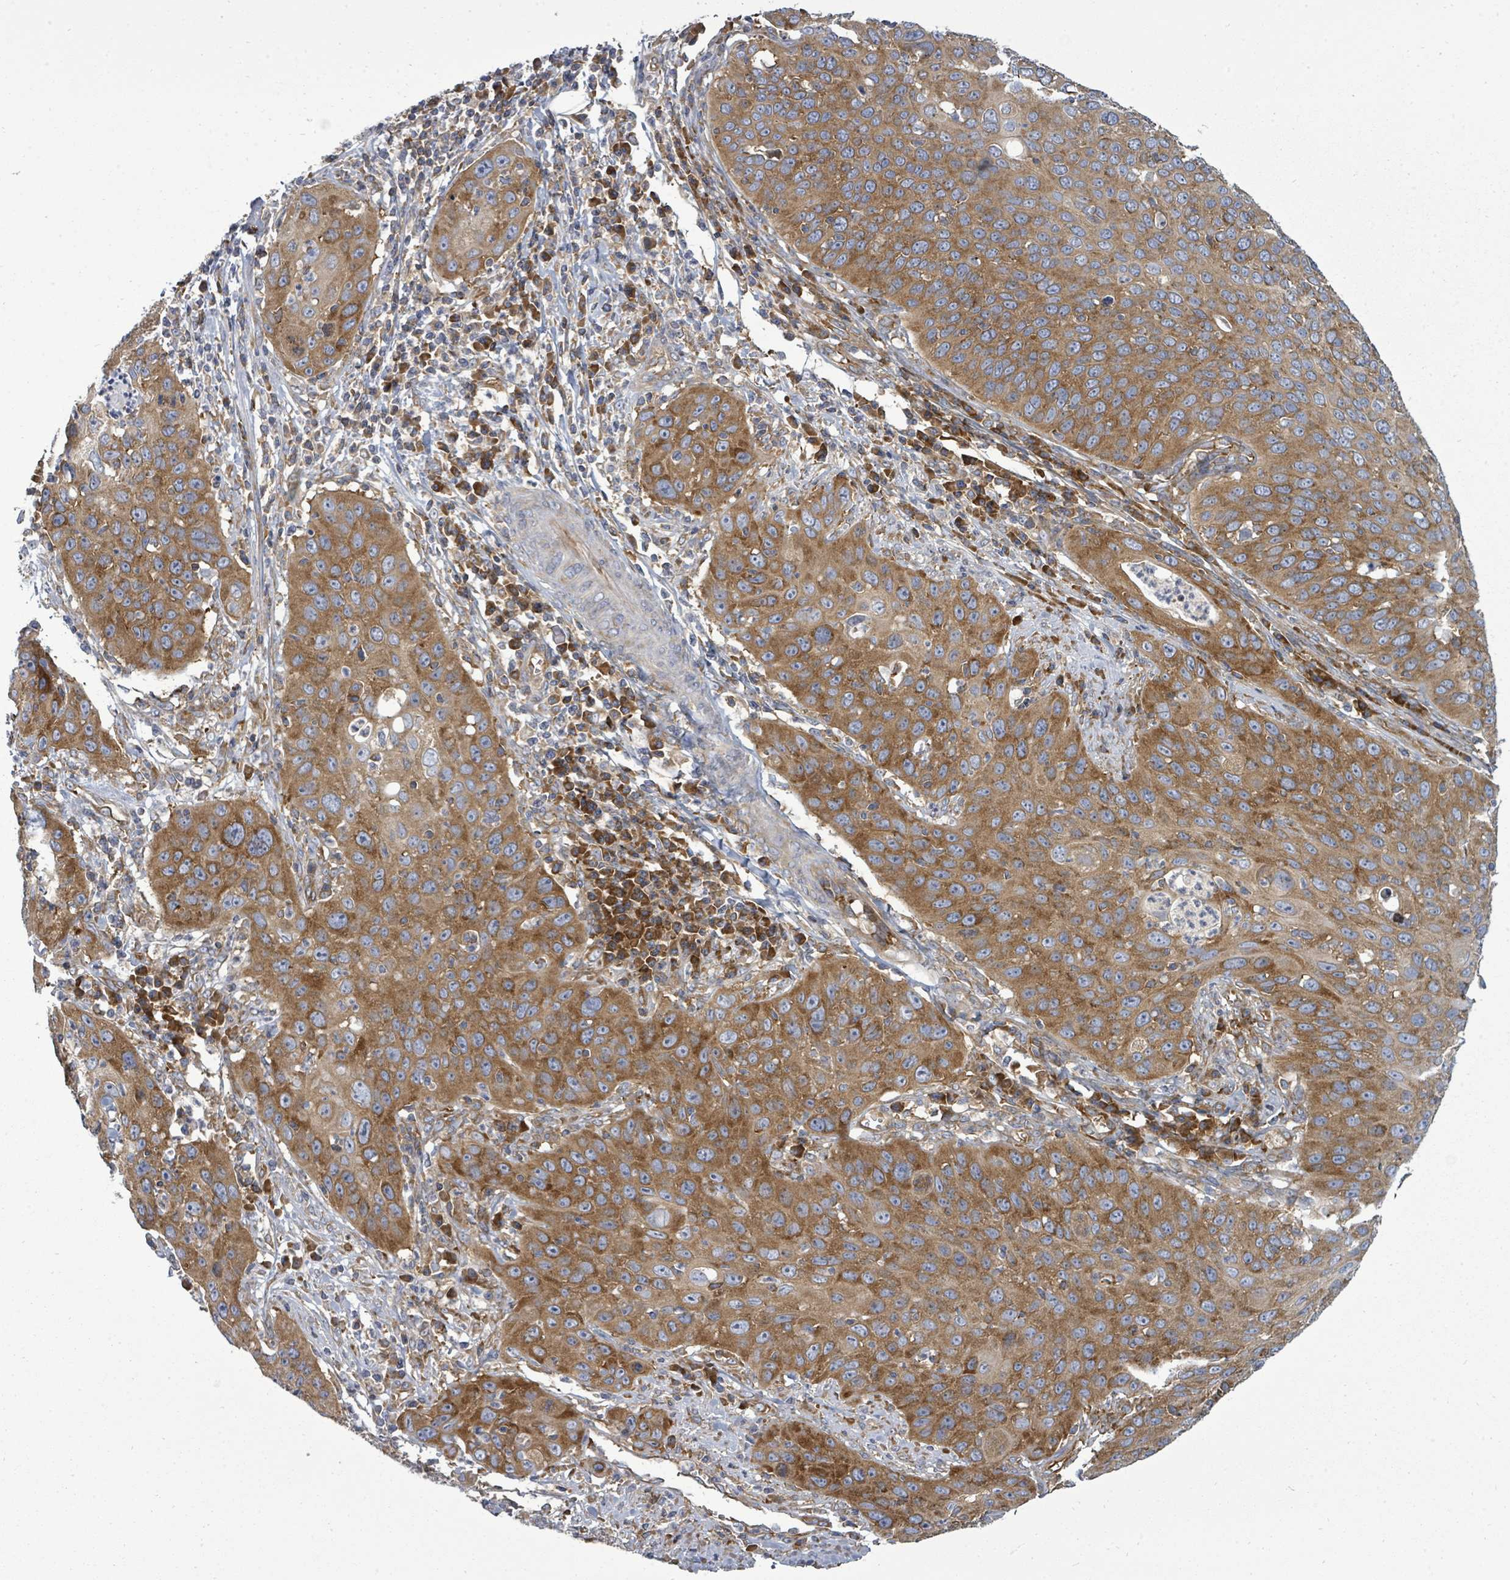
{"staining": {"intensity": "moderate", "quantity": ">75%", "location": "cytoplasmic/membranous"}, "tissue": "cervical cancer", "cell_type": "Tumor cells", "image_type": "cancer", "snomed": [{"axis": "morphology", "description": "Squamous cell carcinoma, NOS"}, {"axis": "topography", "description": "Cervix"}], "caption": "DAB (3,3'-diaminobenzidine) immunohistochemical staining of cervical cancer (squamous cell carcinoma) displays moderate cytoplasmic/membranous protein staining in approximately >75% of tumor cells.", "gene": "EIF3C", "patient": {"sex": "female", "age": 36}}